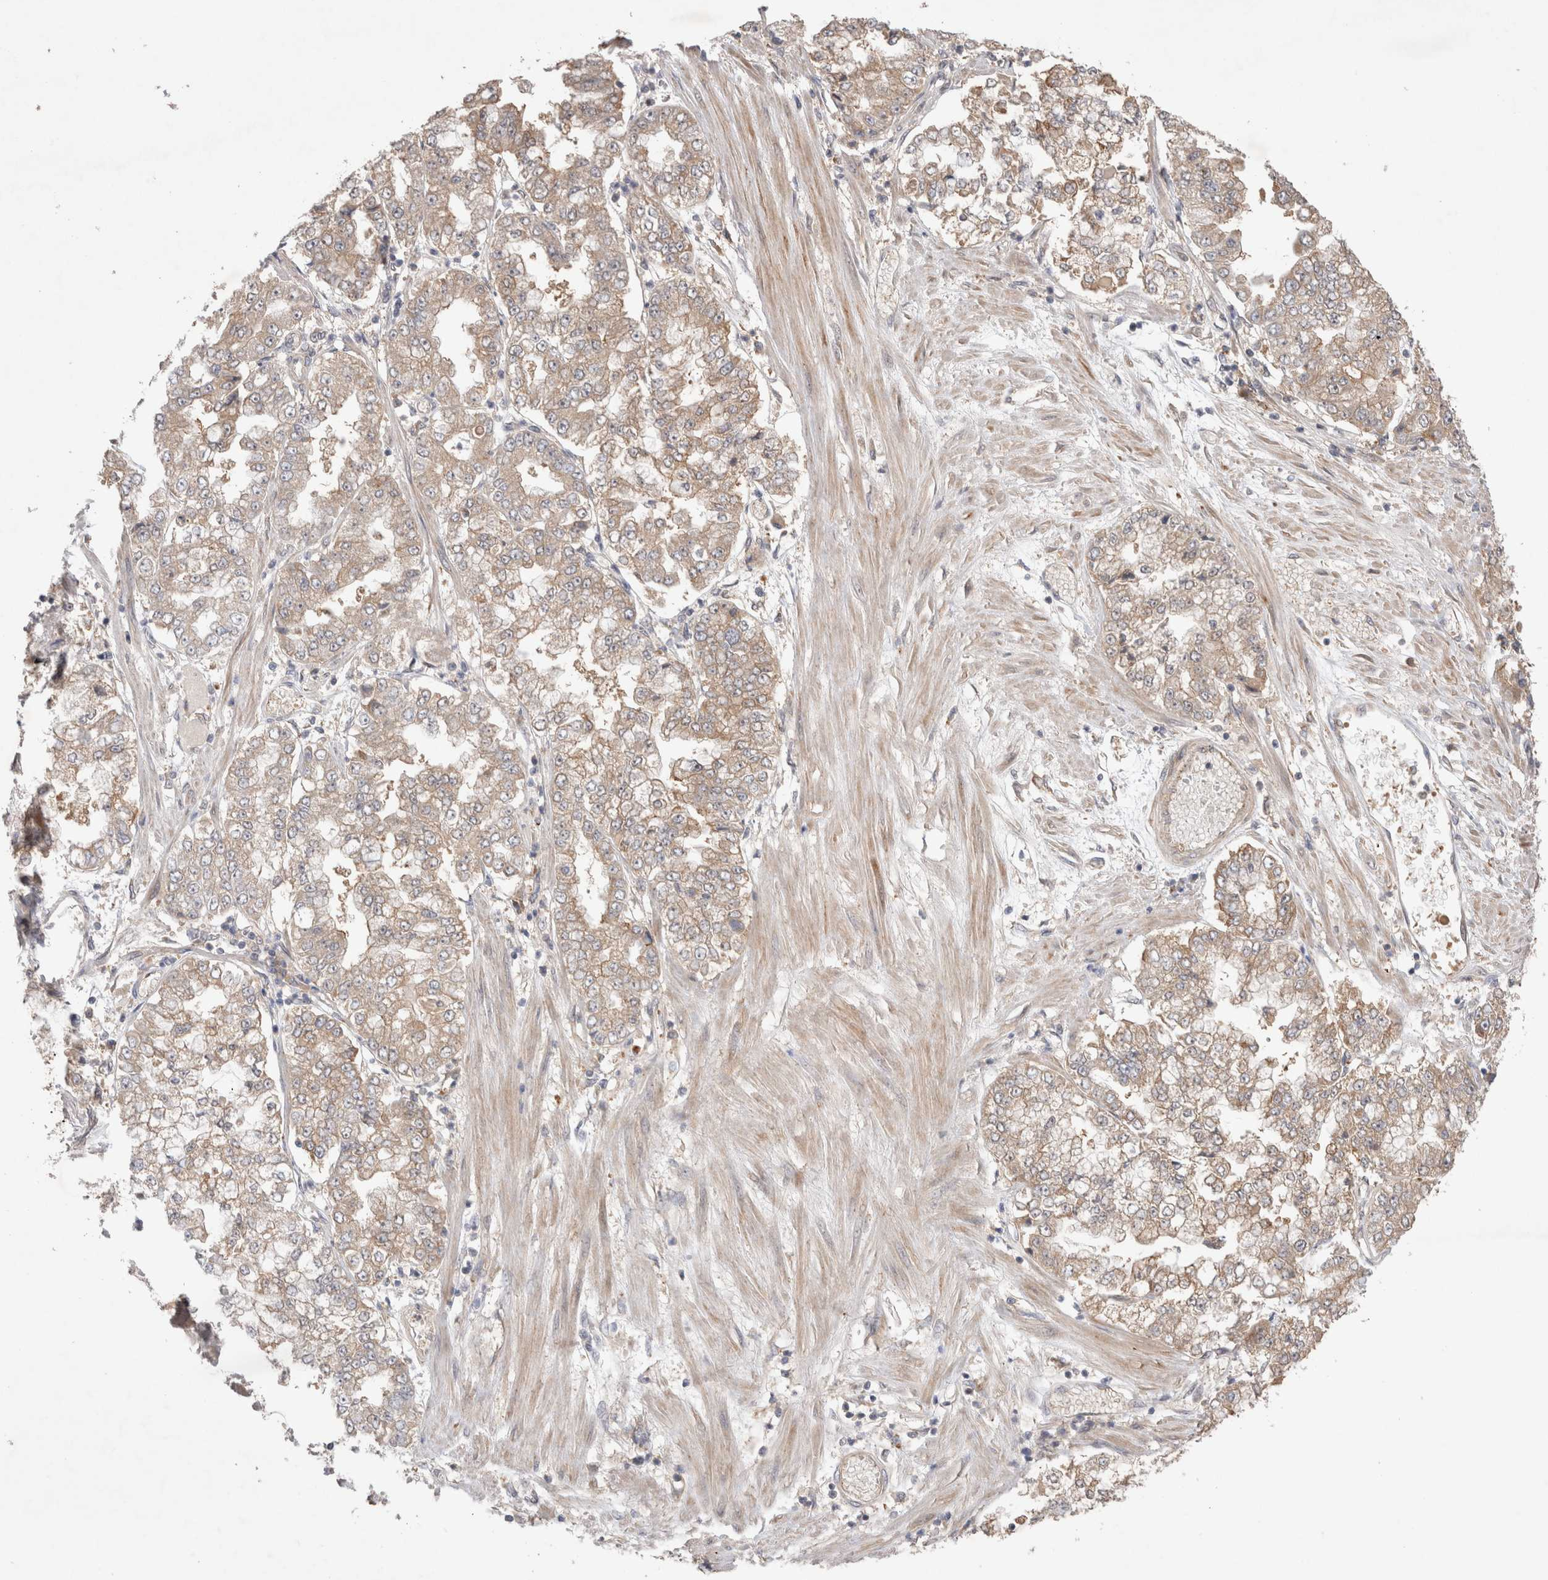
{"staining": {"intensity": "moderate", "quantity": ">75%", "location": "cytoplasmic/membranous"}, "tissue": "stomach cancer", "cell_type": "Tumor cells", "image_type": "cancer", "snomed": [{"axis": "morphology", "description": "Adenocarcinoma, NOS"}, {"axis": "topography", "description": "Stomach"}], "caption": "This histopathology image reveals immunohistochemistry staining of human stomach cancer (adenocarcinoma), with medium moderate cytoplasmic/membranous expression in approximately >75% of tumor cells.", "gene": "SLC29A1", "patient": {"sex": "male", "age": 76}}